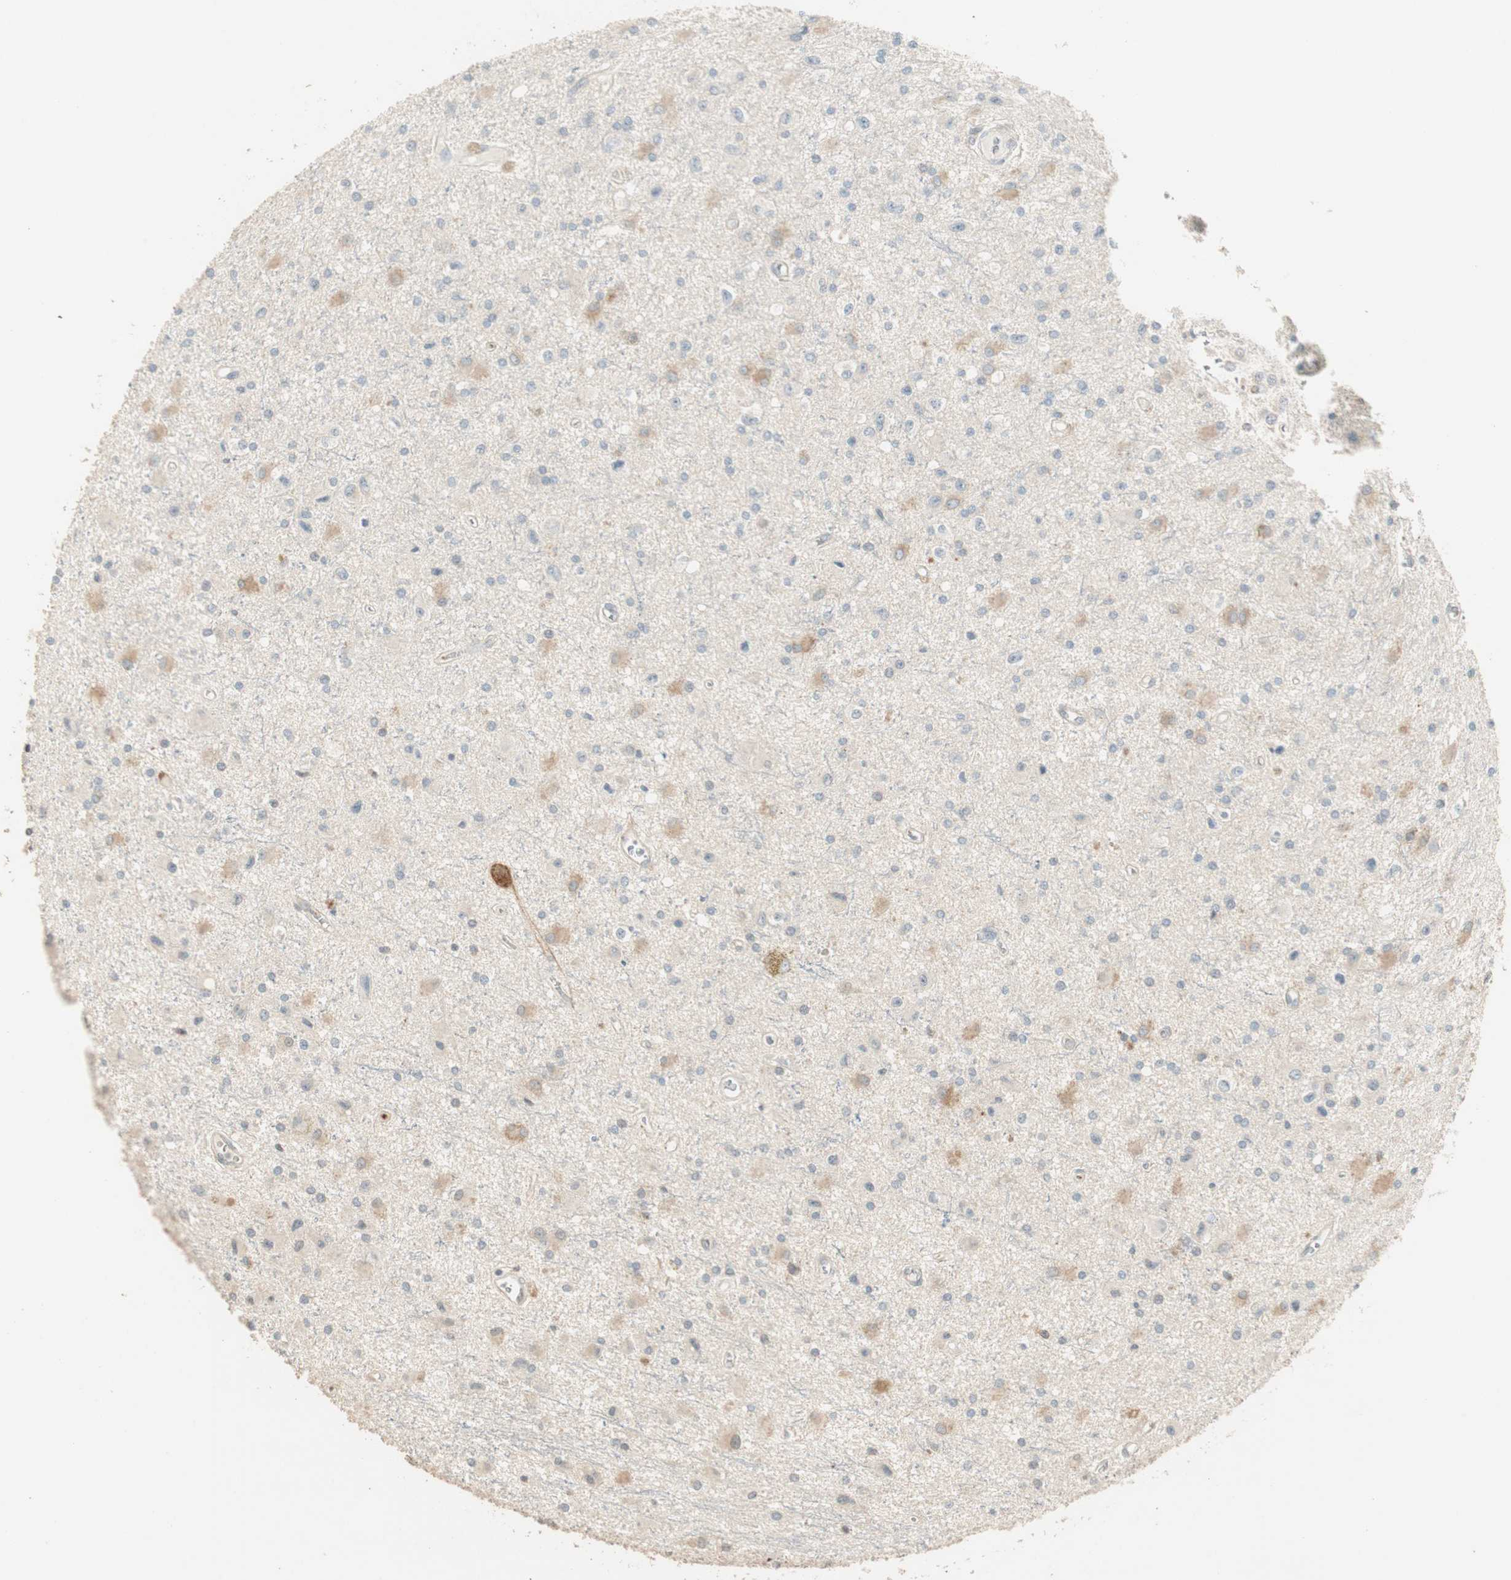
{"staining": {"intensity": "moderate", "quantity": "25%-75%", "location": "cytoplasmic/membranous"}, "tissue": "glioma", "cell_type": "Tumor cells", "image_type": "cancer", "snomed": [{"axis": "morphology", "description": "Glioma, malignant, Low grade"}, {"axis": "topography", "description": "Brain"}], "caption": "Moderate cytoplasmic/membranous positivity is present in approximately 25%-75% of tumor cells in glioma. The protein is shown in brown color, while the nuclei are stained blue.", "gene": "TASOR", "patient": {"sex": "male", "age": 58}}